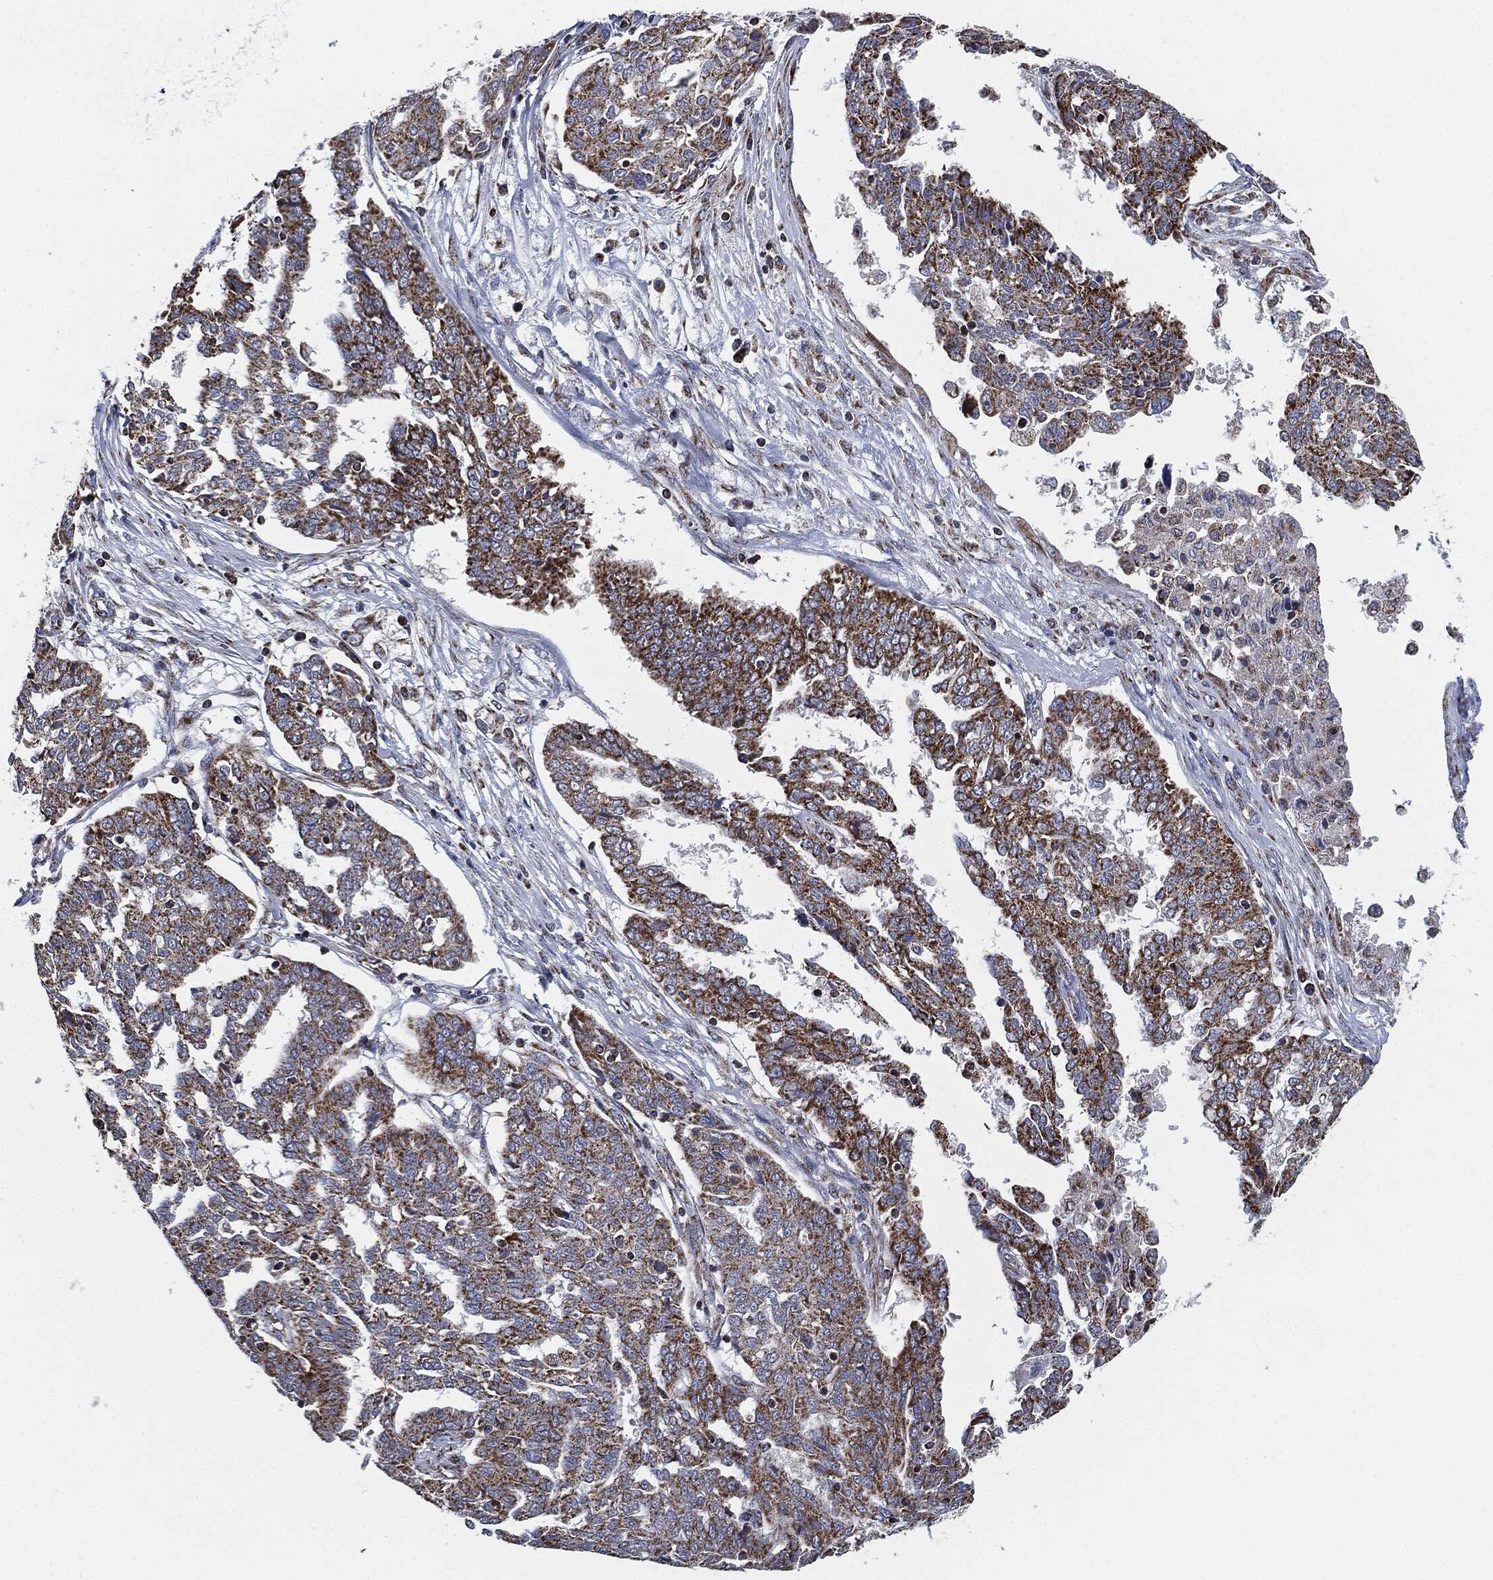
{"staining": {"intensity": "strong", "quantity": ">75%", "location": "cytoplasmic/membranous"}, "tissue": "ovarian cancer", "cell_type": "Tumor cells", "image_type": "cancer", "snomed": [{"axis": "morphology", "description": "Cystadenocarcinoma, serous, NOS"}, {"axis": "topography", "description": "Ovary"}], "caption": "IHC (DAB) staining of human ovarian serous cystadenocarcinoma reveals strong cytoplasmic/membranous protein expression in approximately >75% of tumor cells.", "gene": "NDUFV2", "patient": {"sex": "female", "age": 67}}